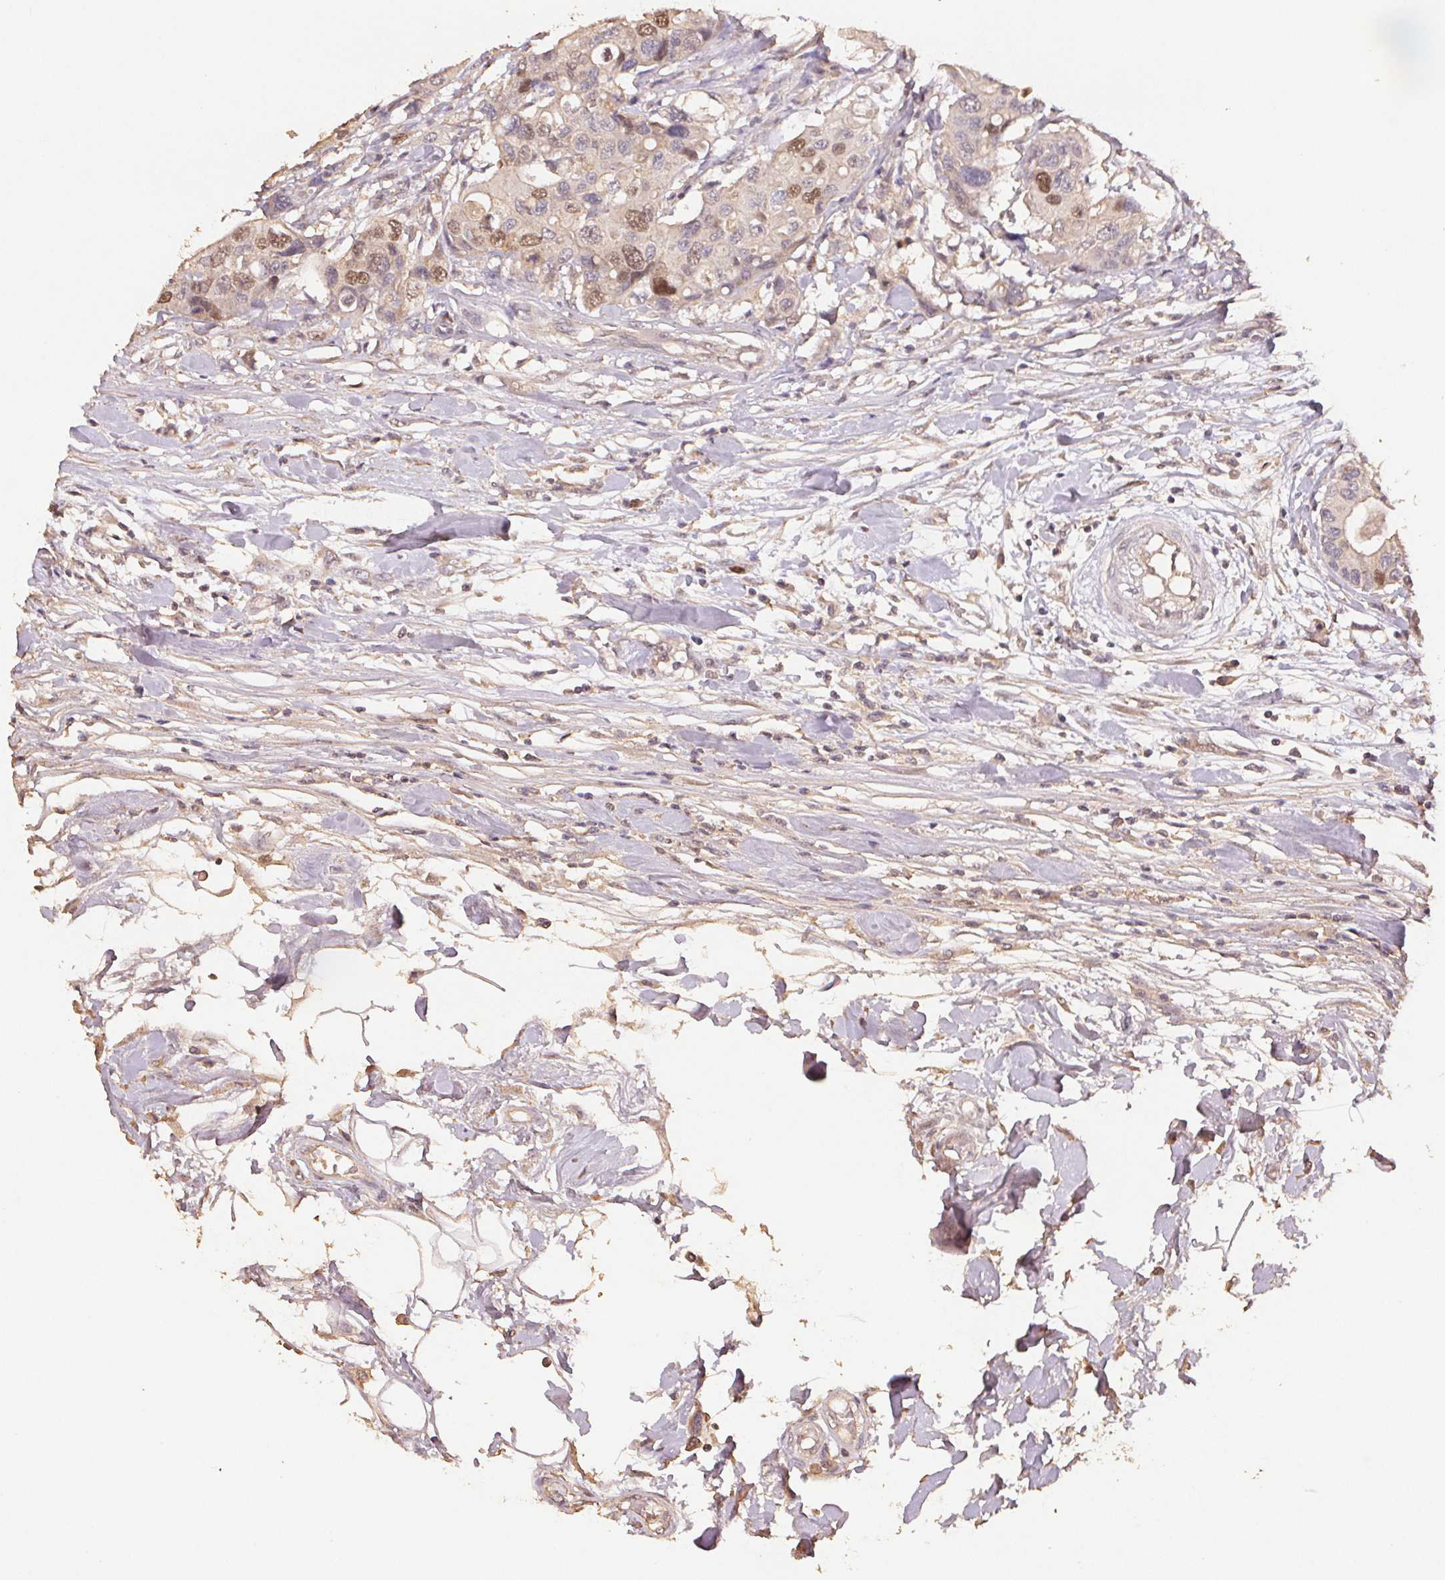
{"staining": {"intensity": "moderate", "quantity": "25%-75%", "location": "nuclear"}, "tissue": "colorectal cancer", "cell_type": "Tumor cells", "image_type": "cancer", "snomed": [{"axis": "morphology", "description": "Adenocarcinoma, NOS"}, {"axis": "topography", "description": "Colon"}], "caption": "This is a photomicrograph of IHC staining of colorectal cancer, which shows moderate positivity in the nuclear of tumor cells.", "gene": "CENPF", "patient": {"sex": "male", "age": 77}}